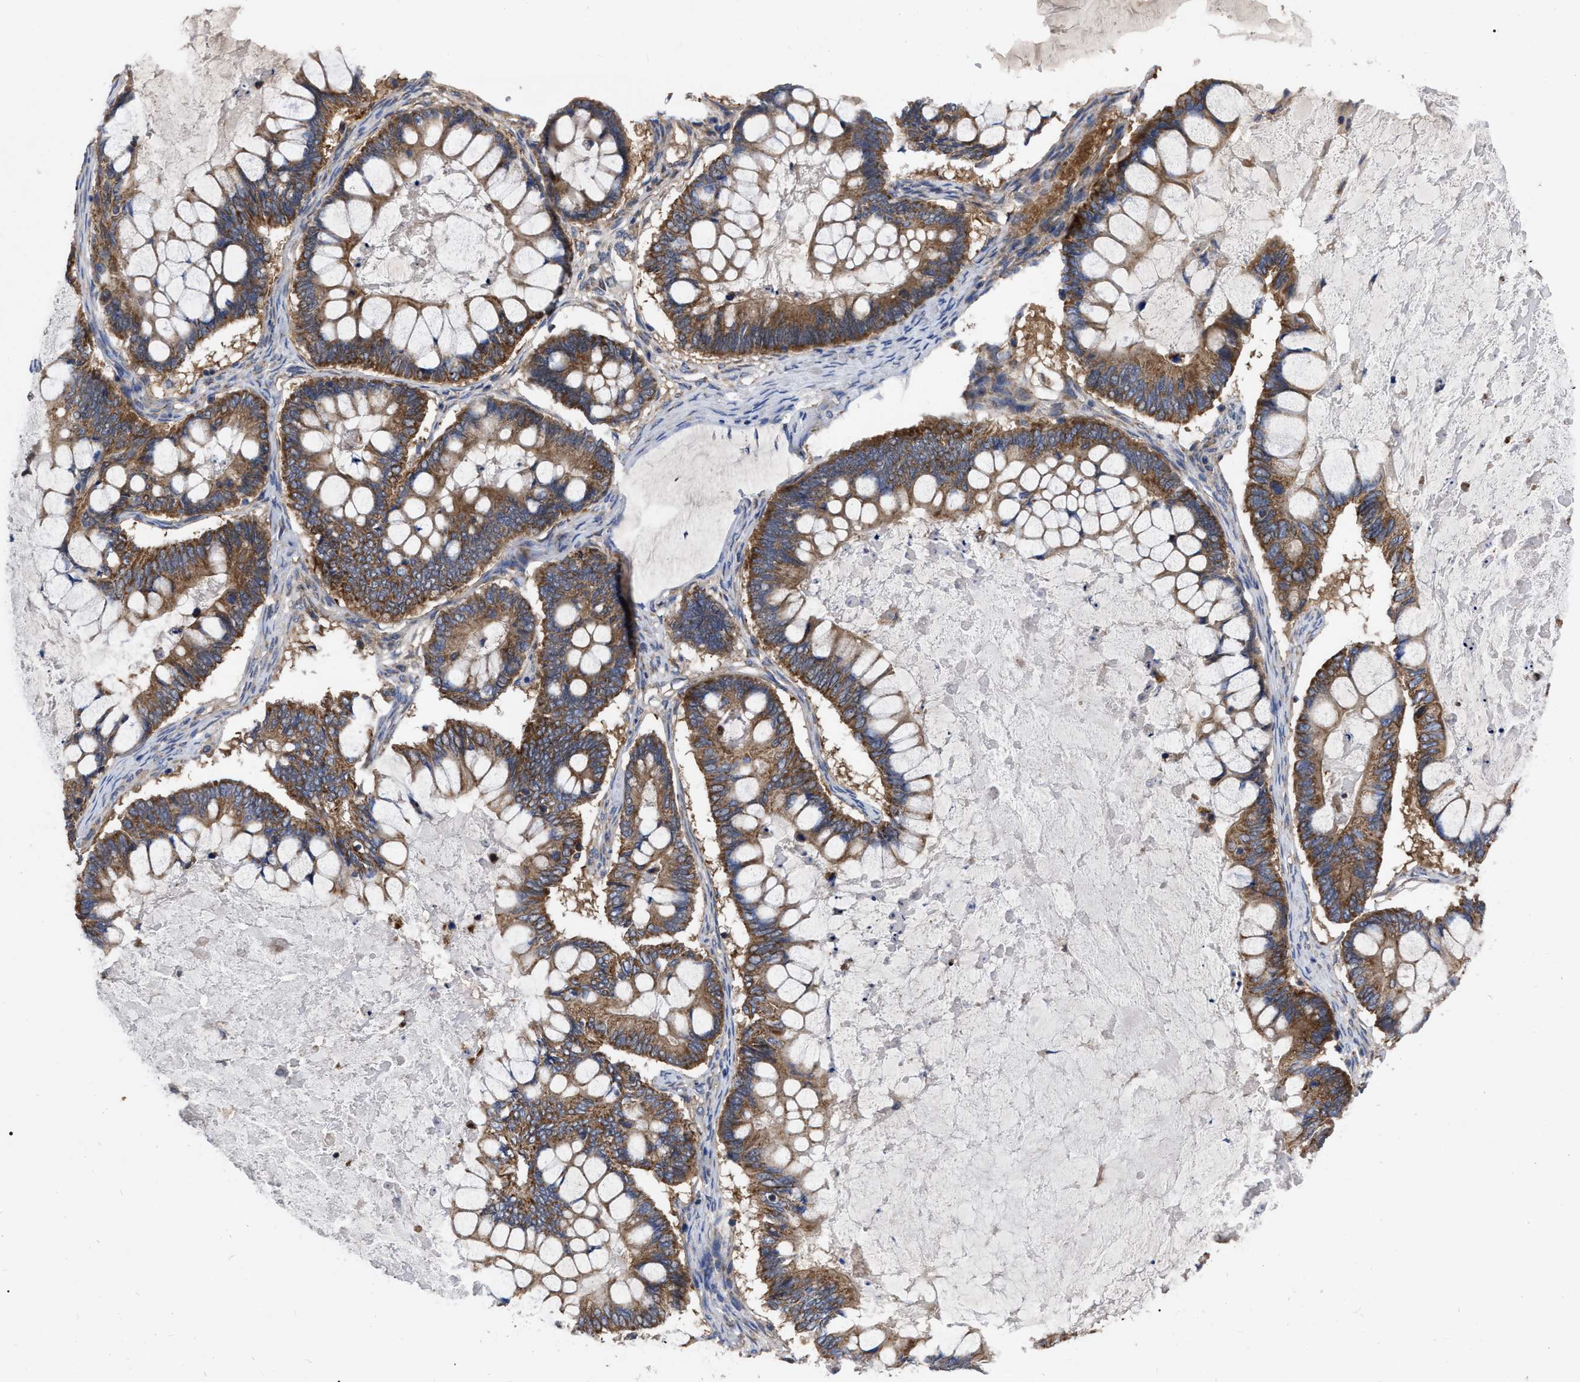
{"staining": {"intensity": "moderate", "quantity": ">75%", "location": "cytoplasmic/membranous"}, "tissue": "ovarian cancer", "cell_type": "Tumor cells", "image_type": "cancer", "snomed": [{"axis": "morphology", "description": "Cystadenocarcinoma, mucinous, NOS"}, {"axis": "topography", "description": "Ovary"}], "caption": "Moderate cytoplasmic/membranous expression for a protein is seen in about >75% of tumor cells of ovarian mucinous cystadenocarcinoma using IHC.", "gene": "CDKN2C", "patient": {"sex": "female", "age": 61}}